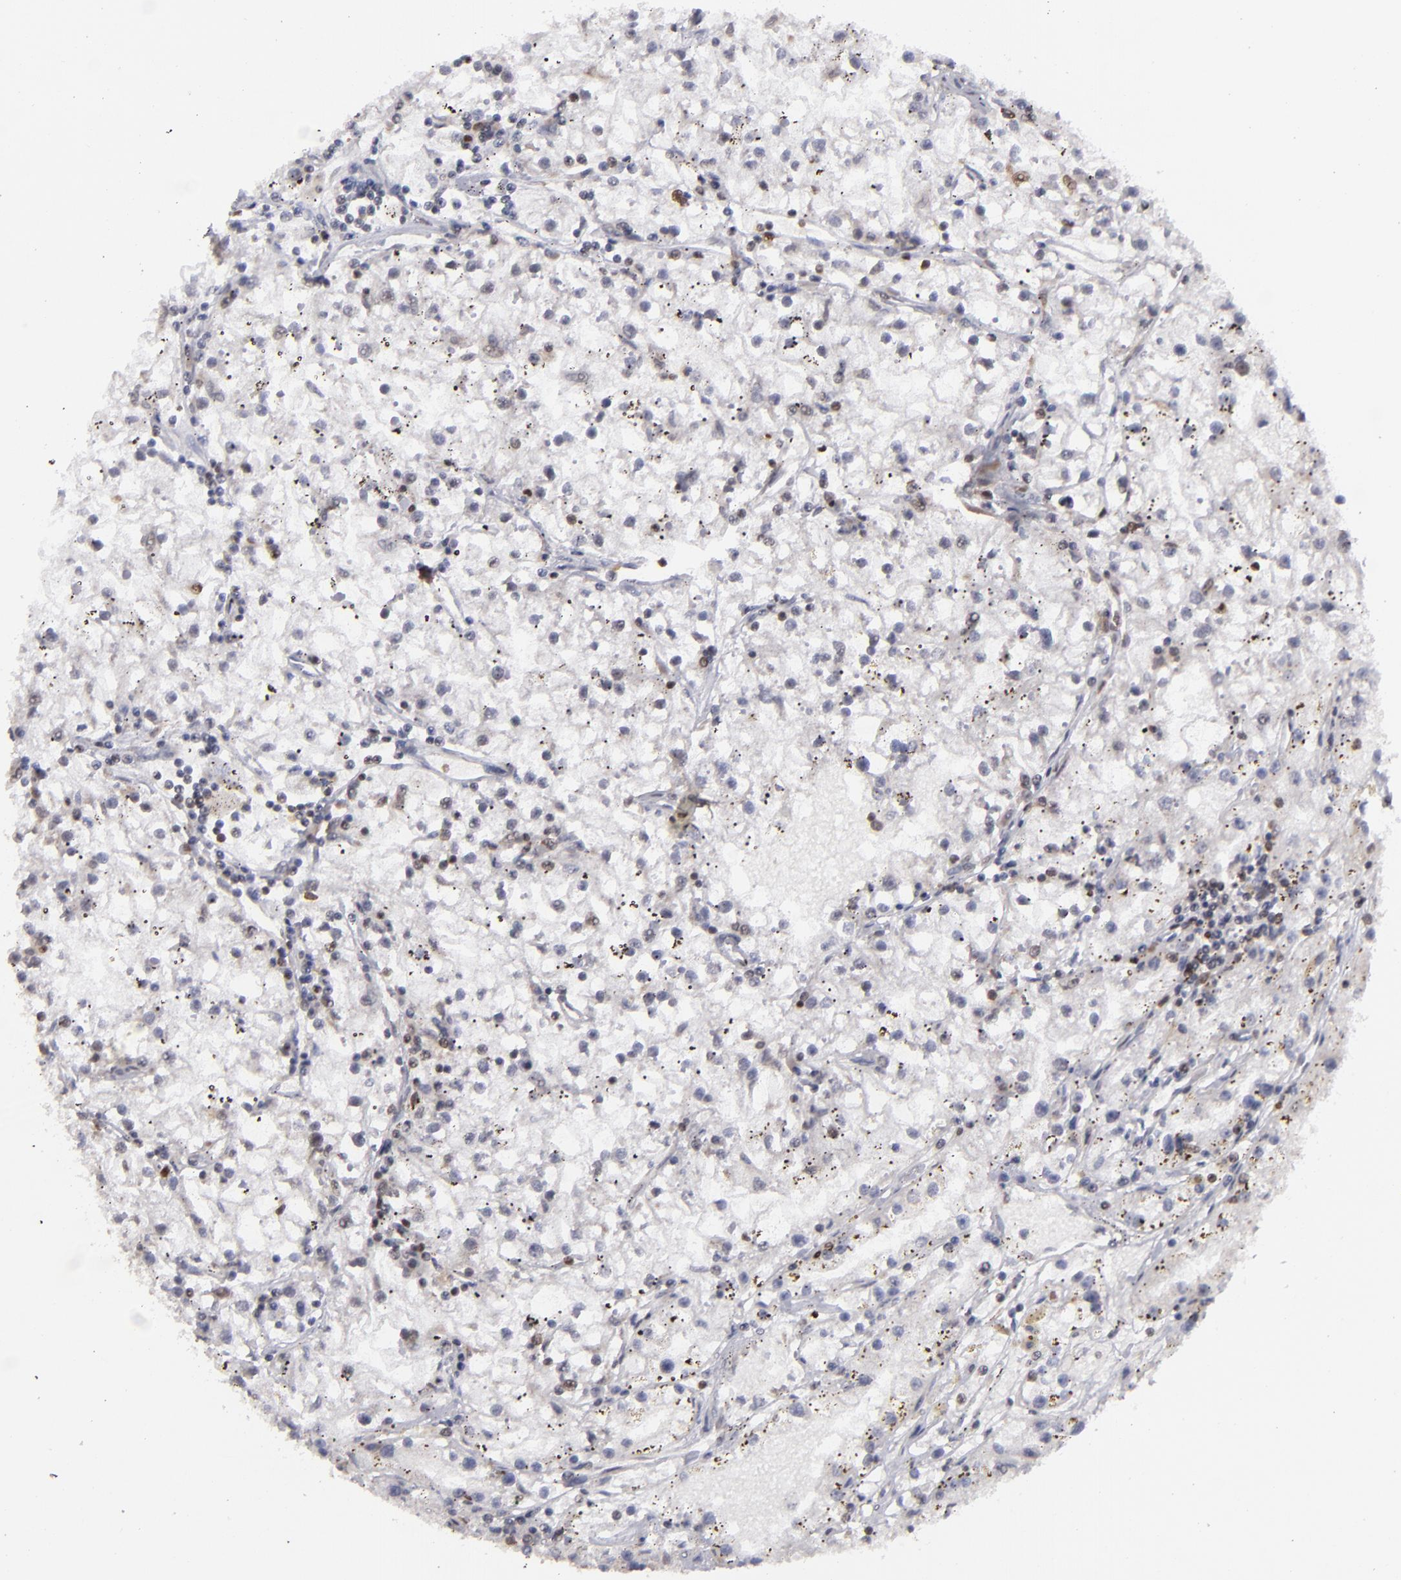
{"staining": {"intensity": "negative", "quantity": "none", "location": "none"}, "tissue": "renal cancer", "cell_type": "Tumor cells", "image_type": "cancer", "snomed": [{"axis": "morphology", "description": "Adenocarcinoma, NOS"}, {"axis": "topography", "description": "Kidney"}], "caption": "A histopathology image of renal cancer (adenocarcinoma) stained for a protein reveals no brown staining in tumor cells.", "gene": "MAPK3", "patient": {"sex": "male", "age": 56}}